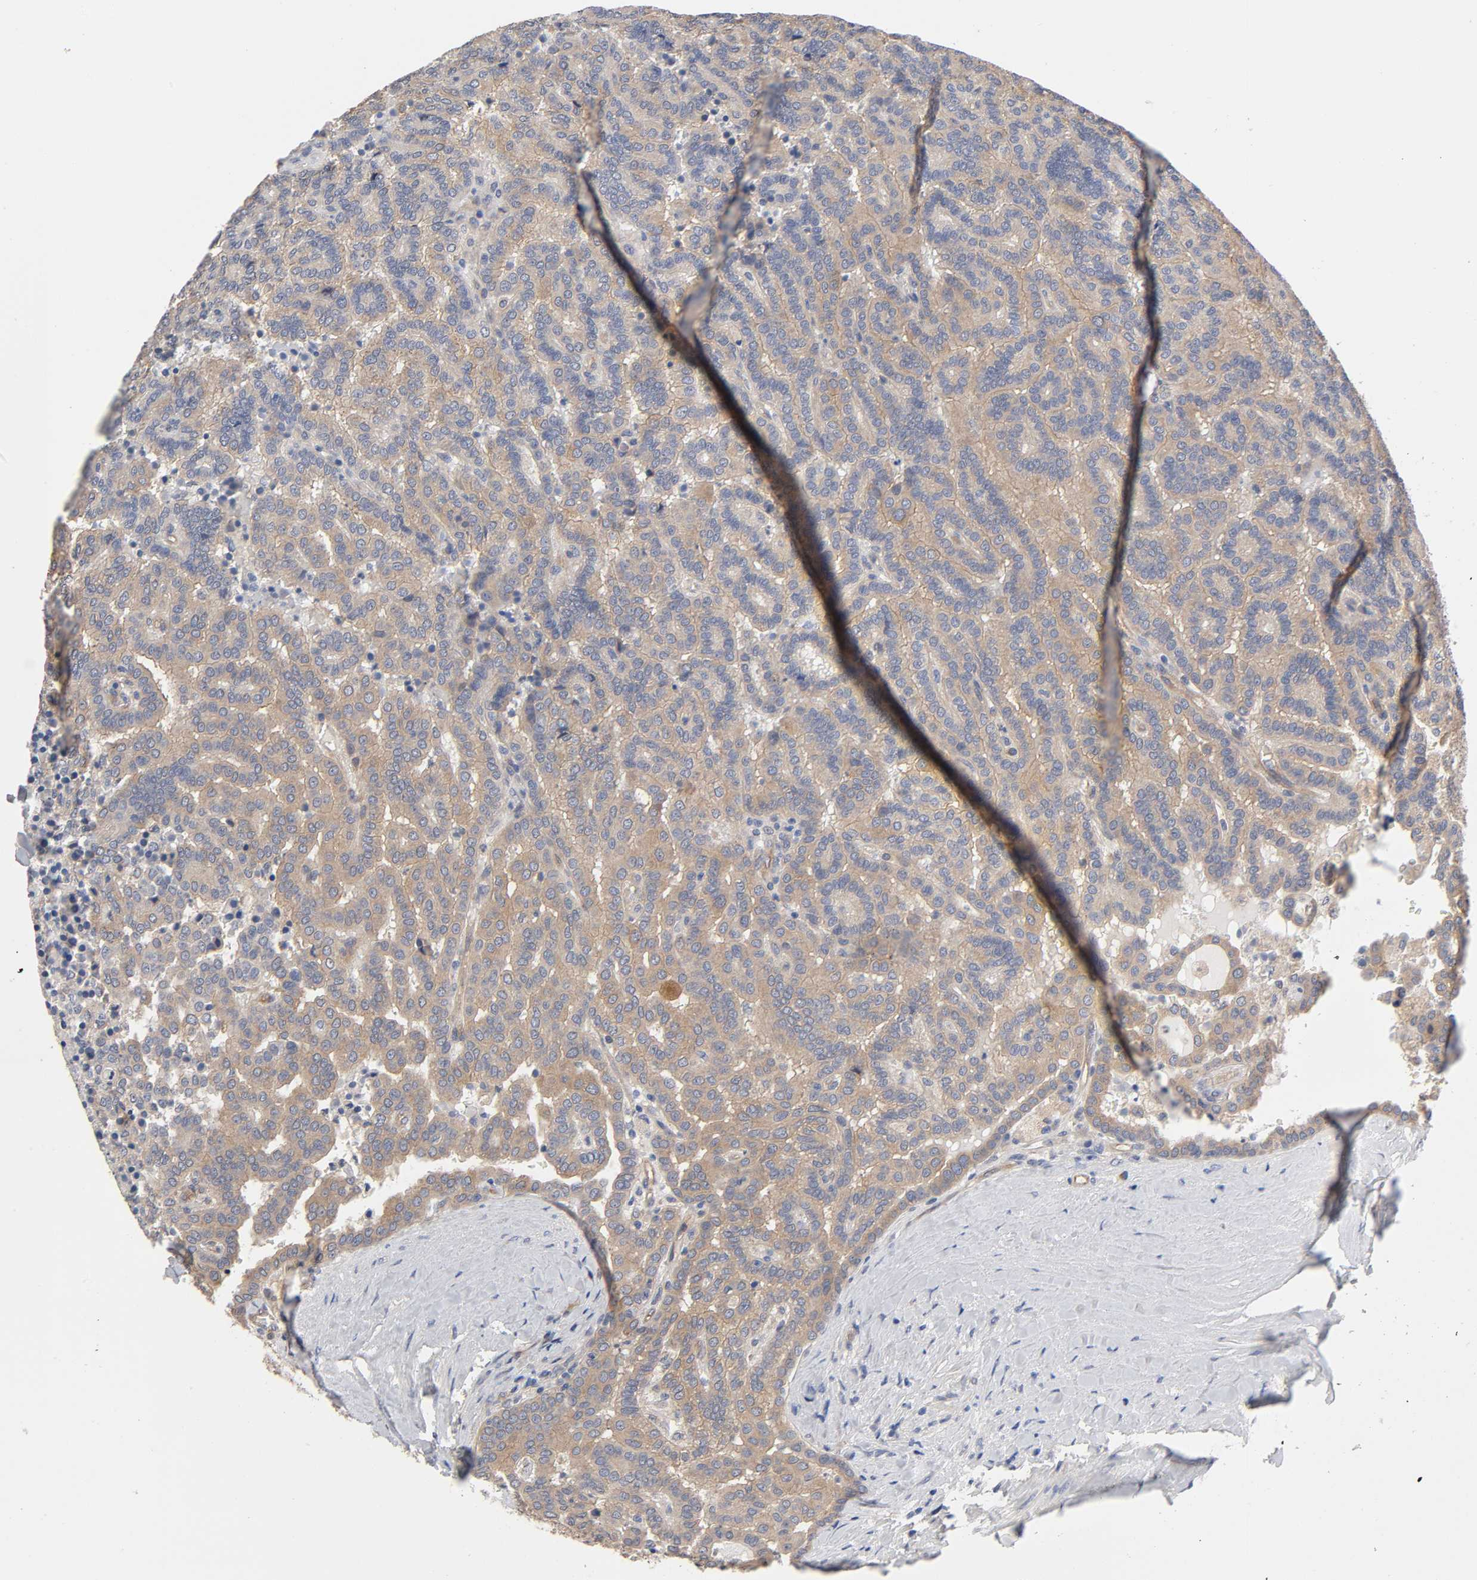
{"staining": {"intensity": "weak", "quantity": ">75%", "location": "cytoplasmic/membranous"}, "tissue": "renal cancer", "cell_type": "Tumor cells", "image_type": "cancer", "snomed": [{"axis": "morphology", "description": "Adenocarcinoma, NOS"}, {"axis": "topography", "description": "Kidney"}], "caption": "Tumor cells exhibit low levels of weak cytoplasmic/membranous positivity in approximately >75% of cells in renal cancer.", "gene": "RAB13", "patient": {"sex": "male", "age": 61}}